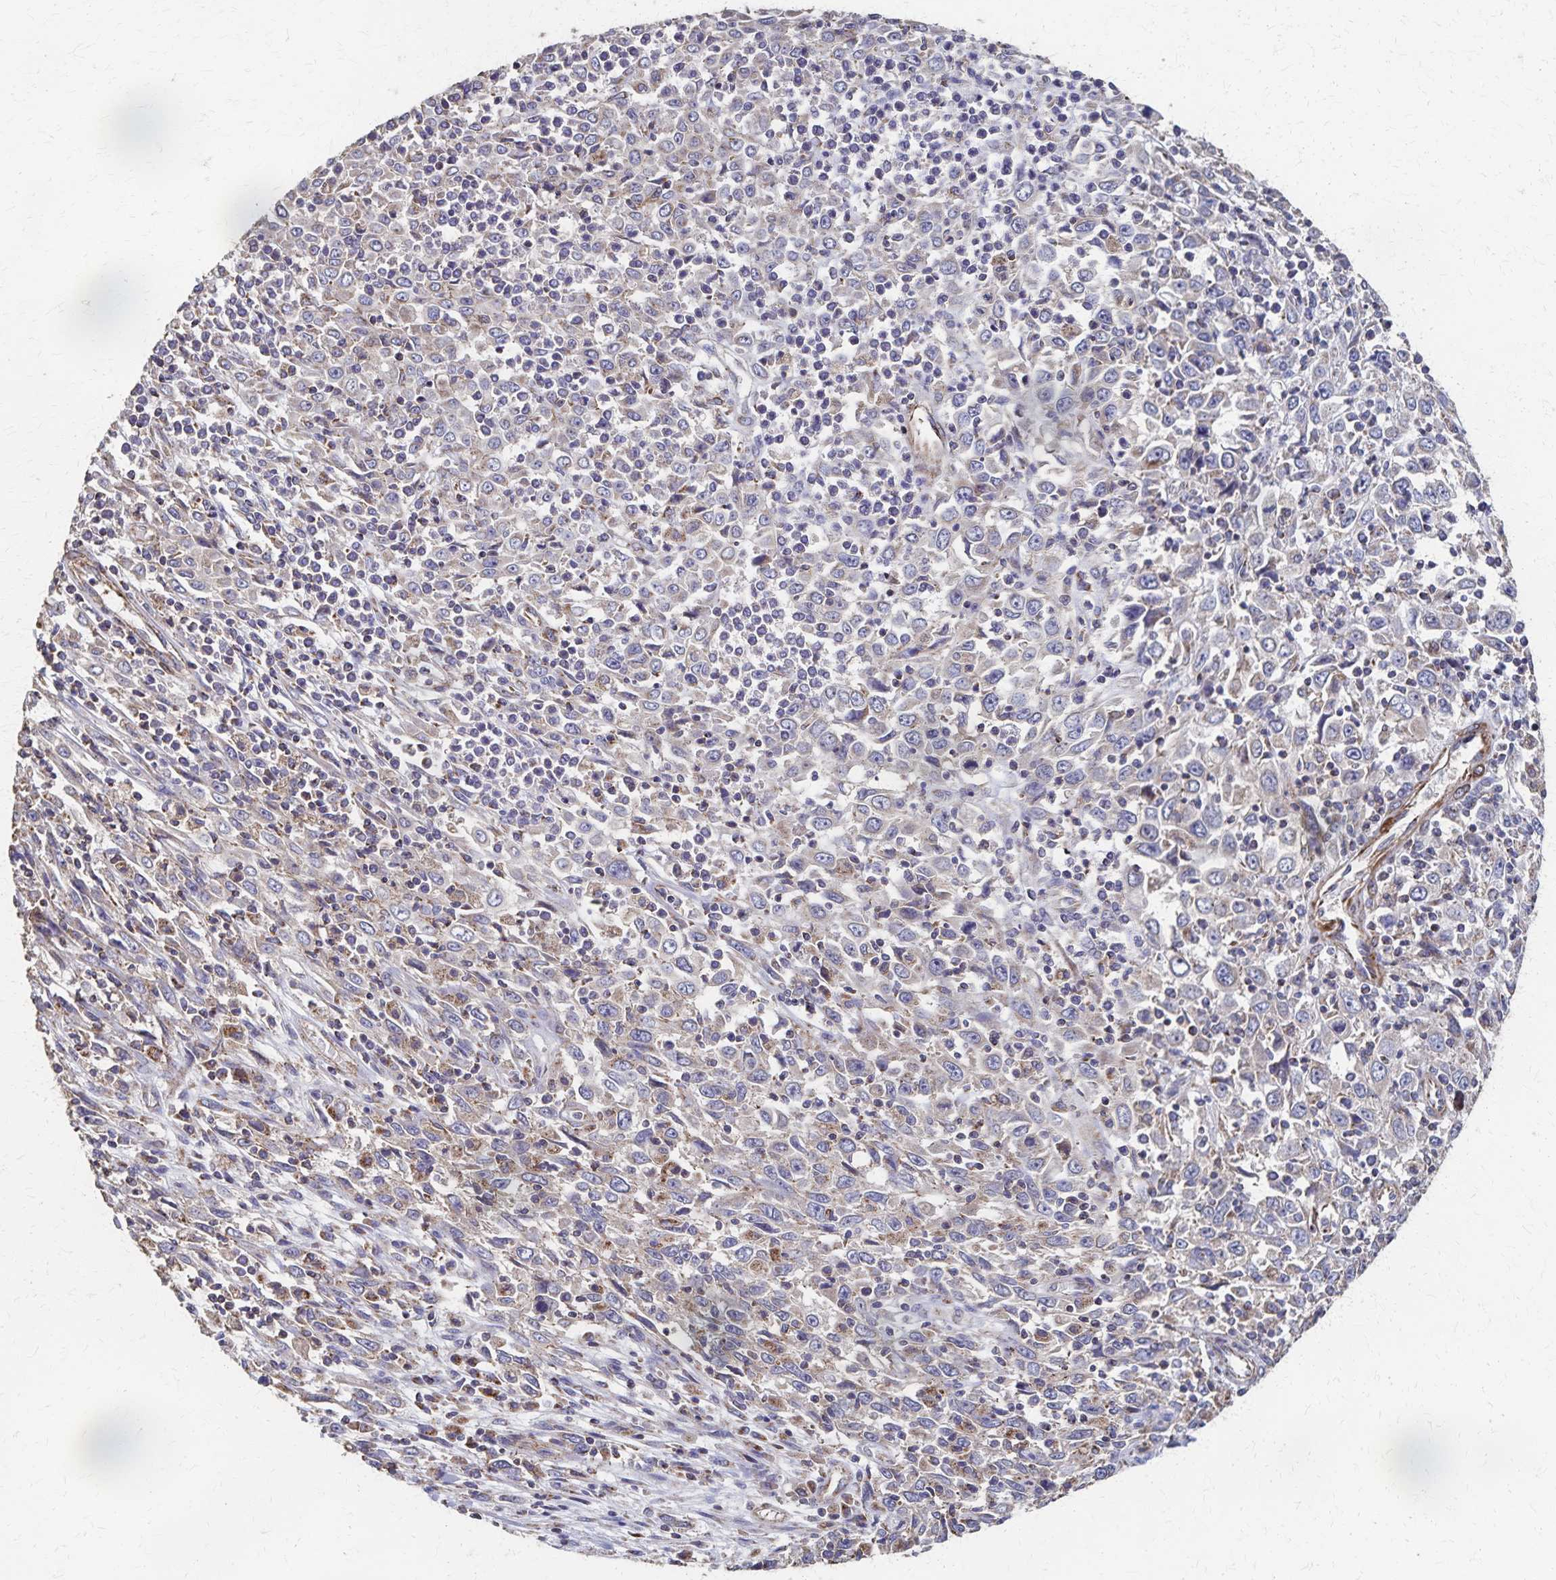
{"staining": {"intensity": "weak", "quantity": "<25%", "location": "cytoplasmic/membranous"}, "tissue": "cervical cancer", "cell_type": "Tumor cells", "image_type": "cancer", "snomed": [{"axis": "morphology", "description": "Adenocarcinoma, NOS"}, {"axis": "topography", "description": "Cervix"}], "caption": "The photomicrograph shows no significant staining in tumor cells of cervical cancer (adenocarcinoma).", "gene": "PGAP2", "patient": {"sex": "female", "age": 40}}